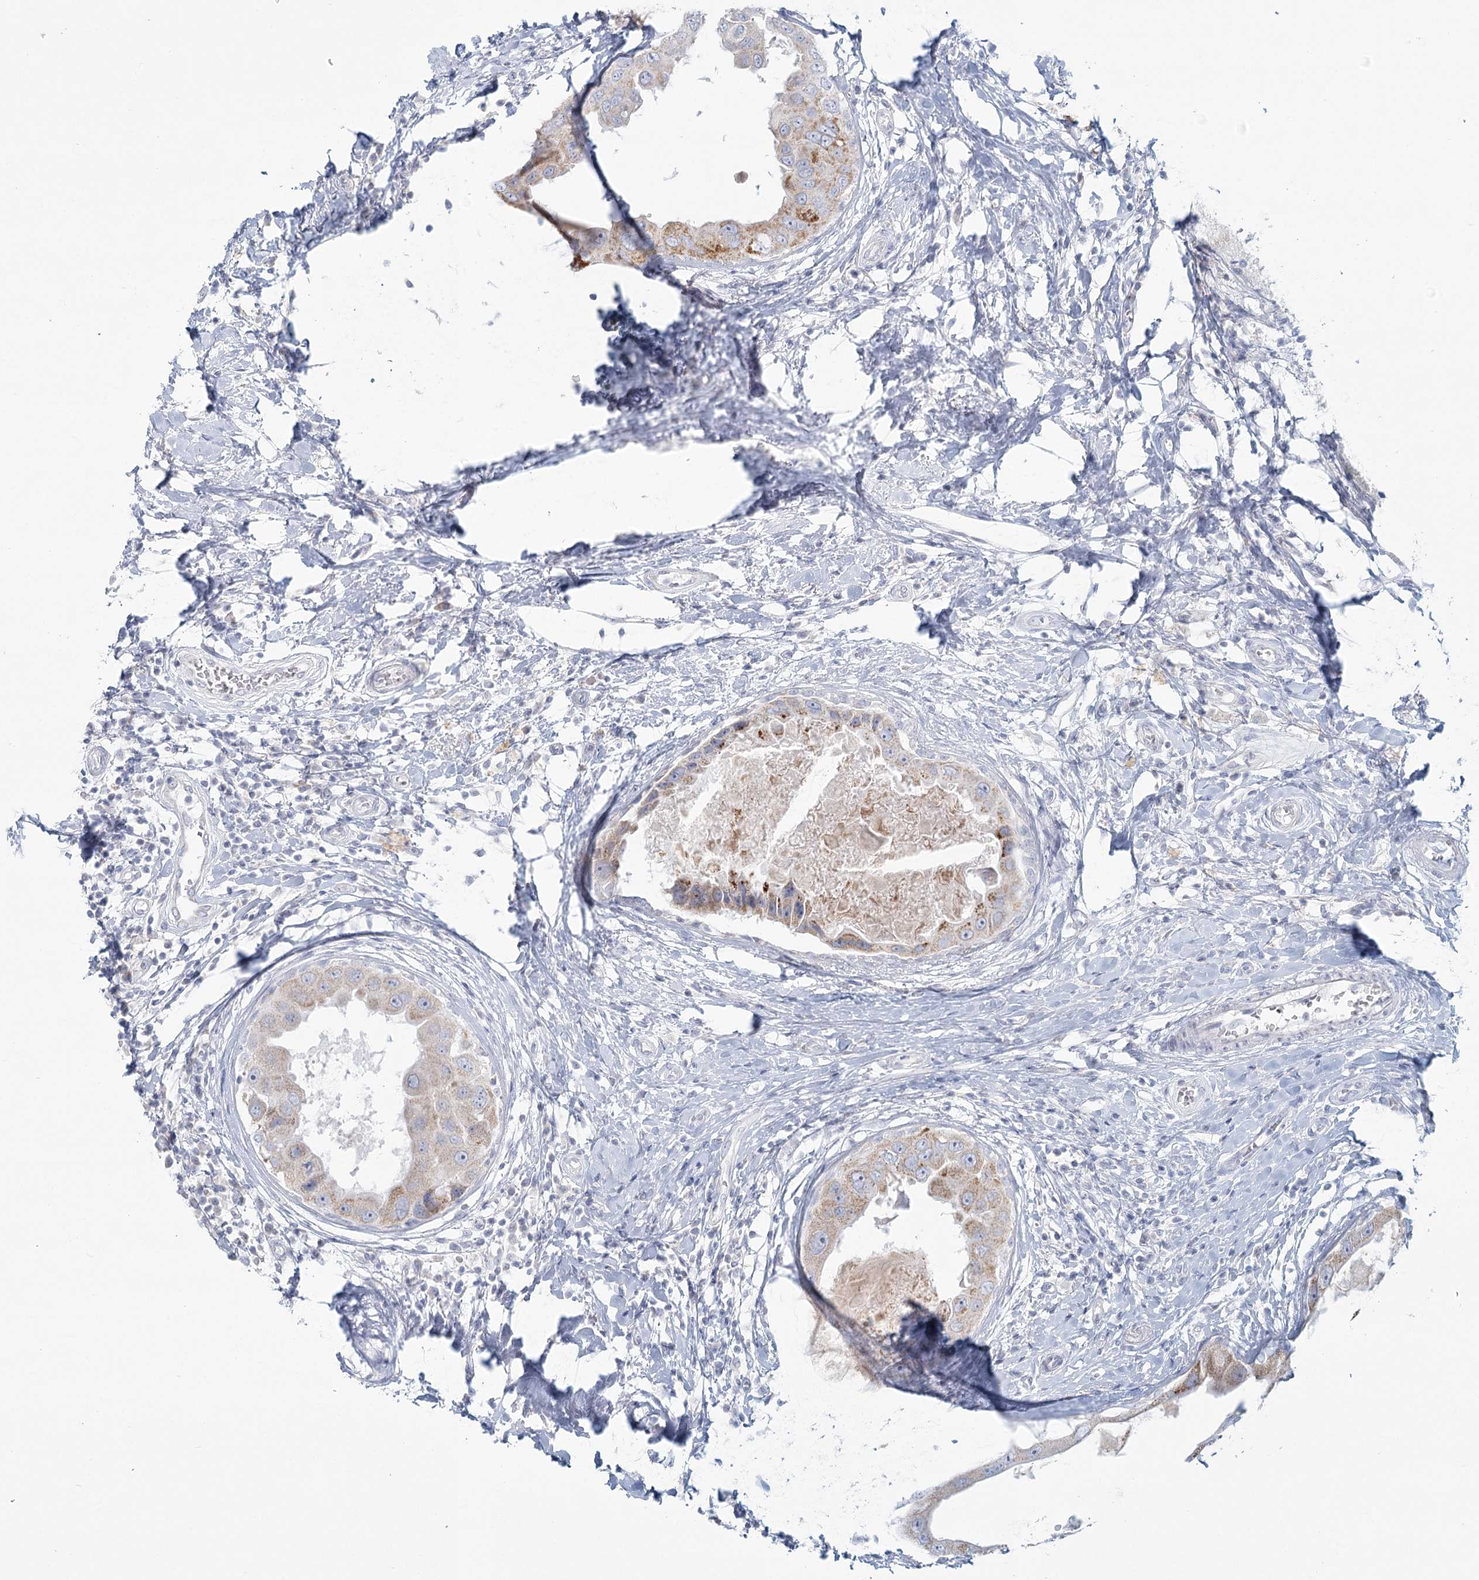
{"staining": {"intensity": "moderate", "quantity": "25%-75%", "location": "cytoplasmic/membranous"}, "tissue": "breast cancer", "cell_type": "Tumor cells", "image_type": "cancer", "snomed": [{"axis": "morphology", "description": "Duct carcinoma"}, {"axis": "topography", "description": "Breast"}], "caption": "Protein expression analysis of infiltrating ductal carcinoma (breast) demonstrates moderate cytoplasmic/membranous expression in approximately 25%-75% of tumor cells. The staining is performed using DAB brown chromogen to label protein expression. The nuclei are counter-stained blue using hematoxylin.", "gene": "BPHL", "patient": {"sex": "female", "age": 27}}